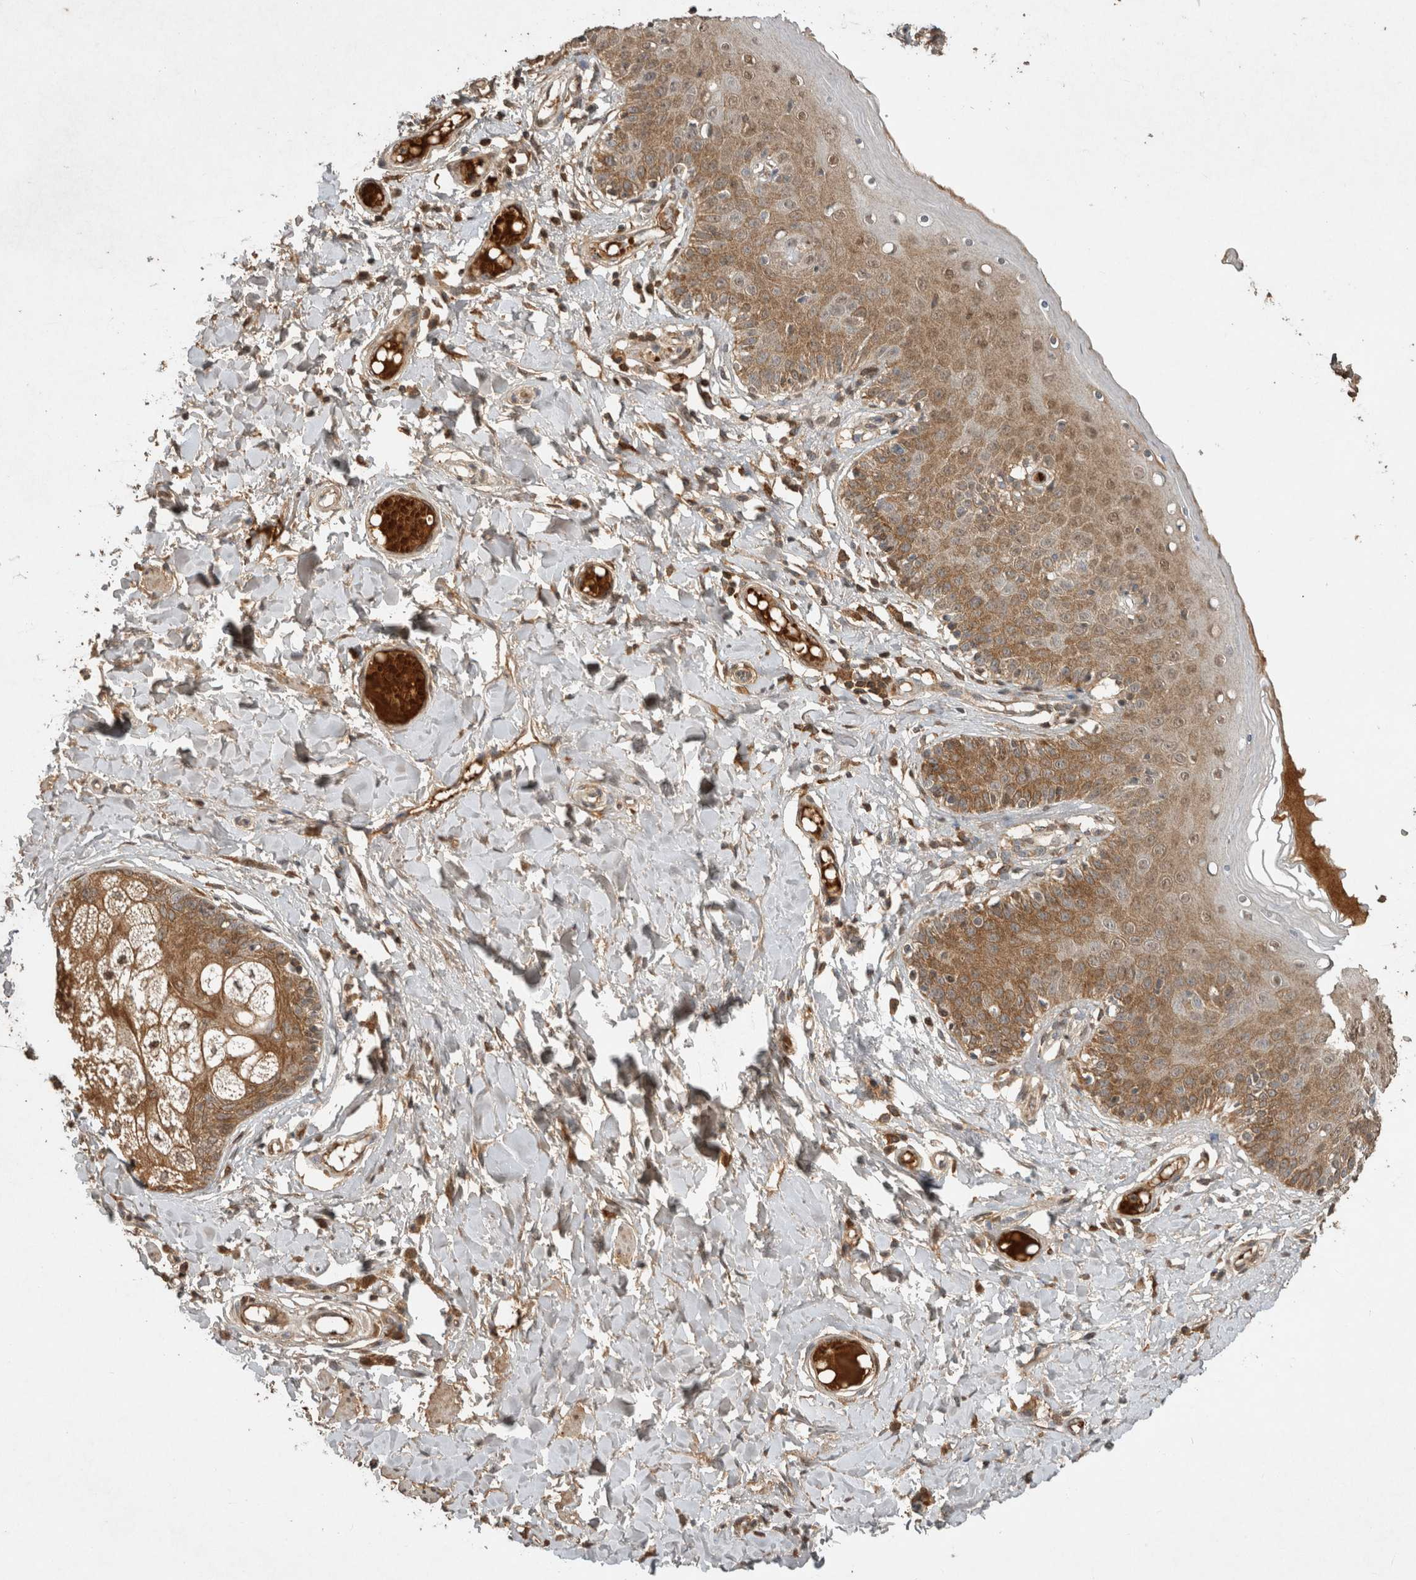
{"staining": {"intensity": "moderate", "quantity": ">75%", "location": "cytoplasmic/membranous"}, "tissue": "skin", "cell_type": "Epidermal cells", "image_type": "normal", "snomed": [{"axis": "morphology", "description": "Normal tissue, NOS"}, {"axis": "topography", "description": "Vulva"}], "caption": "Protein analysis of unremarkable skin demonstrates moderate cytoplasmic/membranous expression in approximately >75% of epidermal cells.", "gene": "FAM3A", "patient": {"sex": "female", "age": 66}}